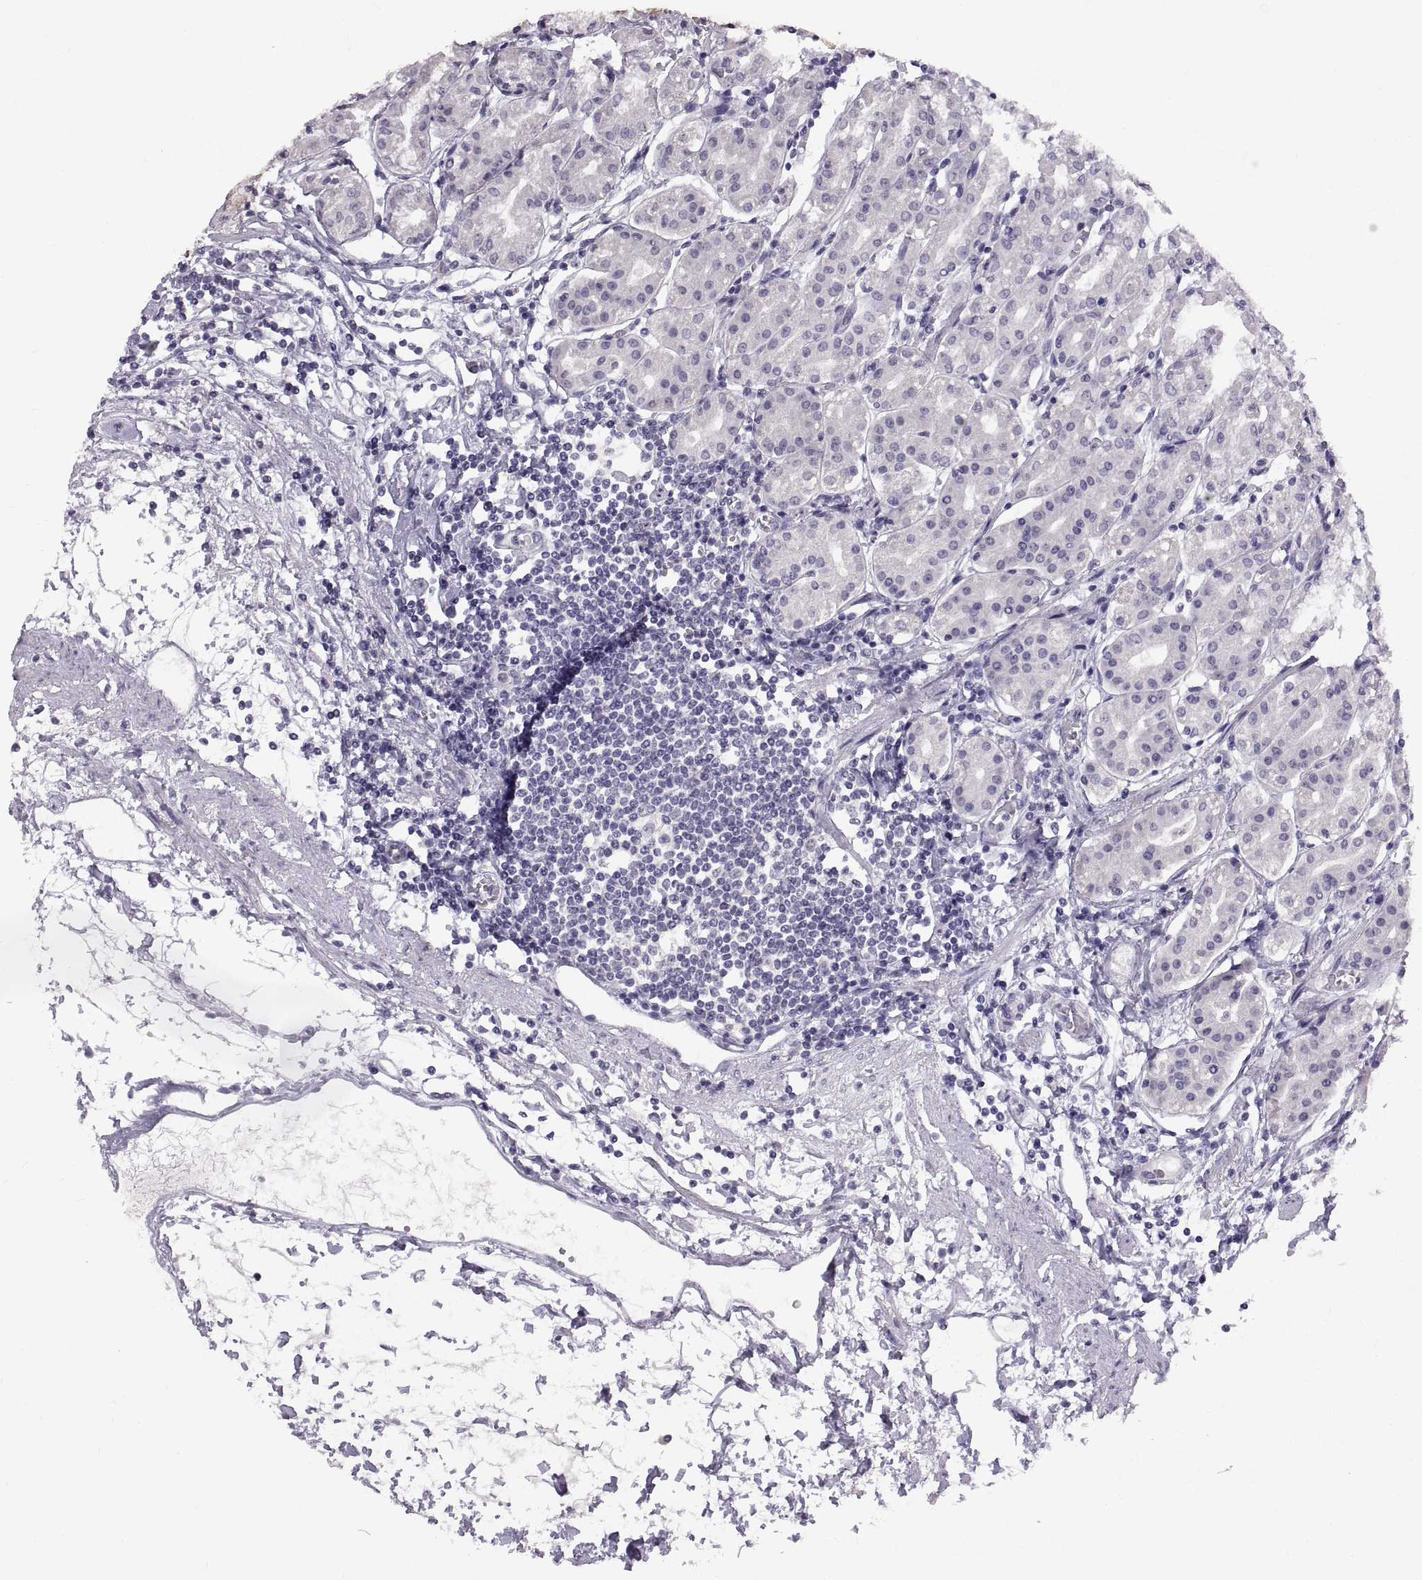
{"staining": {"intensity": "negative", "quantity": "none", "location": "none"}, "tissue": "stomach", "cell_type": "Glandular cells", "image_type": "normal", "snomed": [{"axis": "morphology", "description": "Normal tissue, NOS"}, {"axis": "topography", "description": "Skeletal muscle"}, {"axis": "topography", "description": "Stomach"}], "caption": "A high-resolution micrograph shows IHC staining of normal stomach, which reveals no significant expression in glandular cells. (DAB (3,3'-diaminobenzidine) immunohistochemistry, high magnification).", "gene": "SPACDR", "patient": {"sex": "female", "age": 57}}